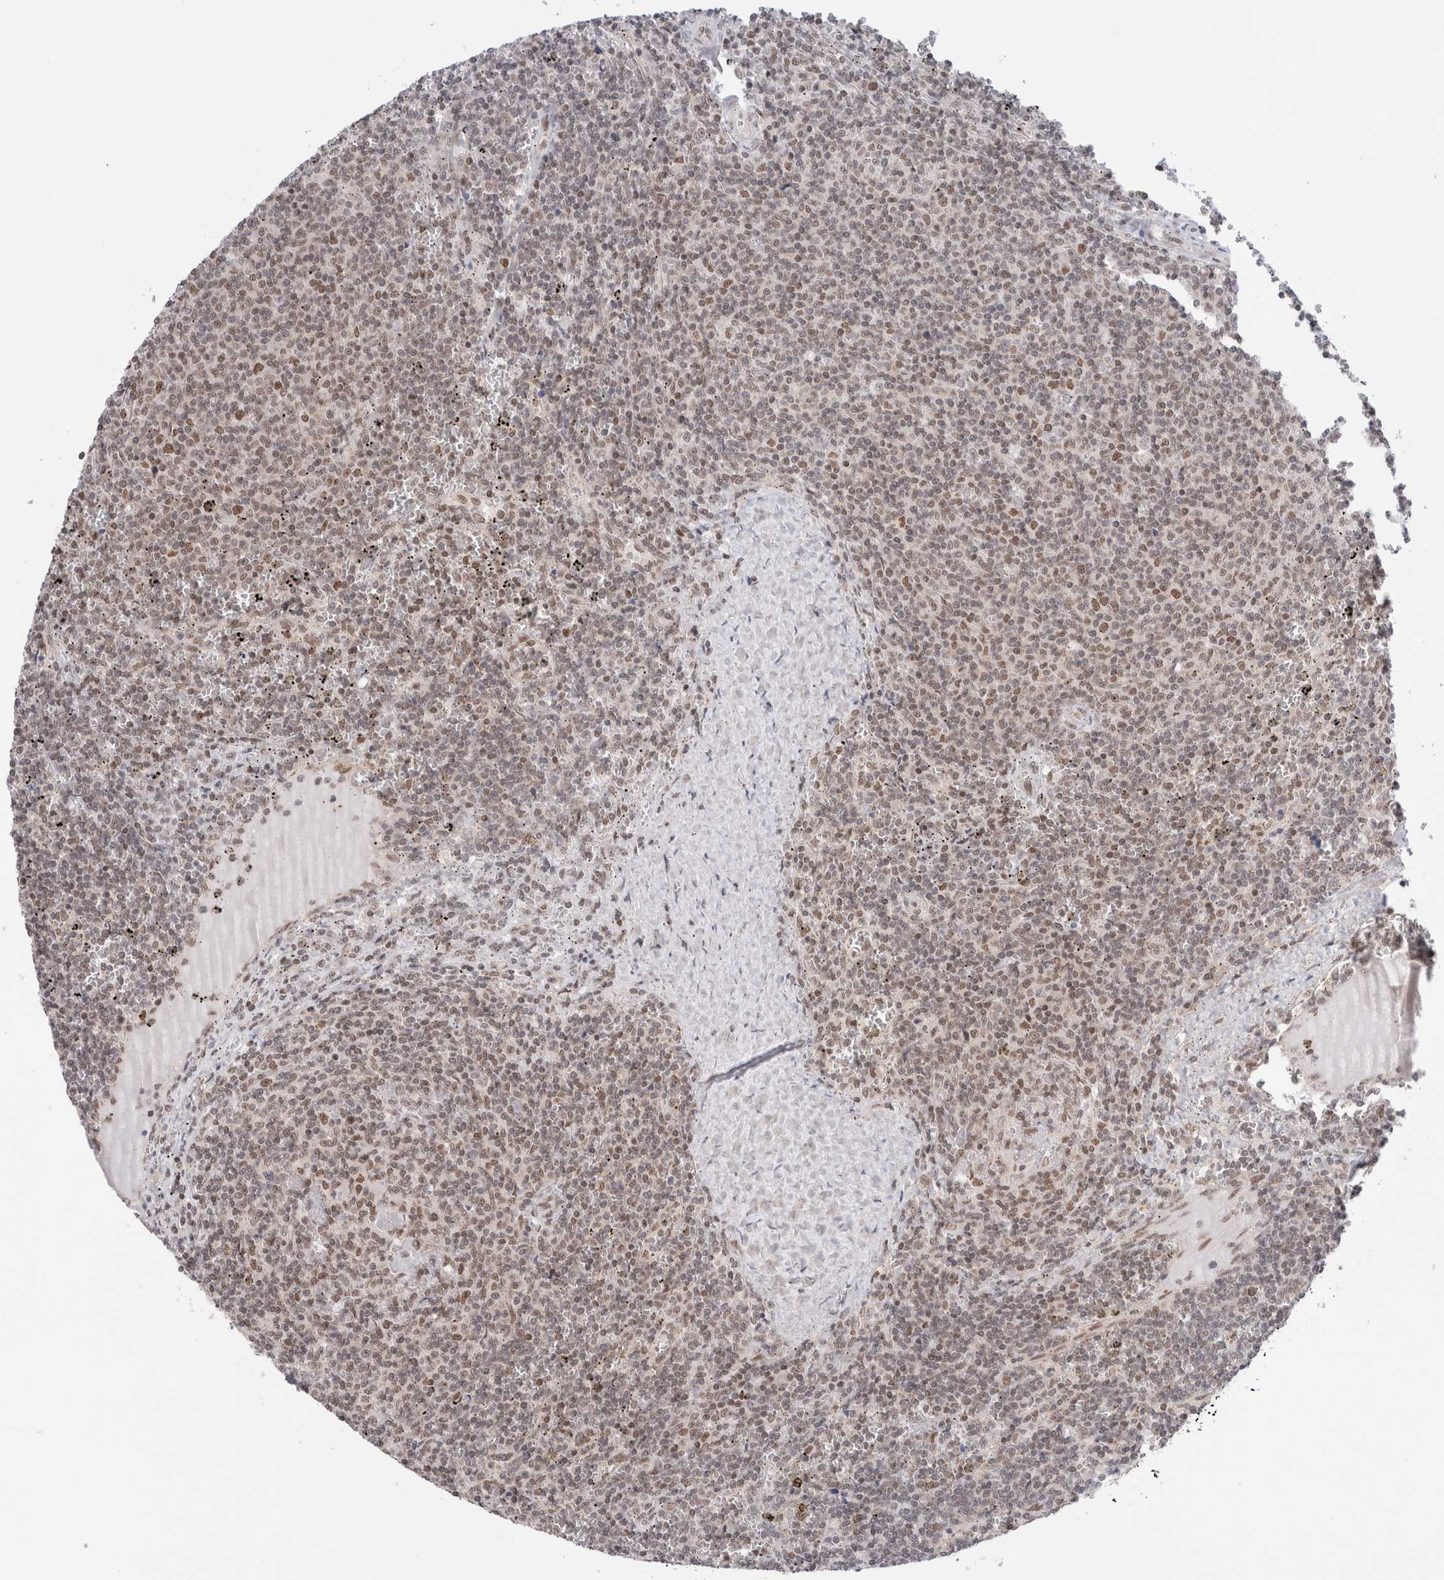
{"staining": {"intensity": "weak", "quantity": ">75%", "location": "nuclear"}, "tissue": "lymphoma", "cell_type": "Tumor cells", "image_type": "cancer", "snomed": [{"axis": "morphology", "description": "Malignant lymphoma, non-Hodgkin's type, Low grade"}, {"axis": "topography", "description": "Spleen"}], "caption": "Weak nuclear protein positivity is present in approximately >75% of tumor cells in lymphoma. Using DAB (3,3'-diaminobenzidine) (brown) and hematoxylin (blue) stains, captured at high magnification using brightfield microscopy.", "gene": "GATAD2A", "patient": {"sex": "female", "age": 50}}